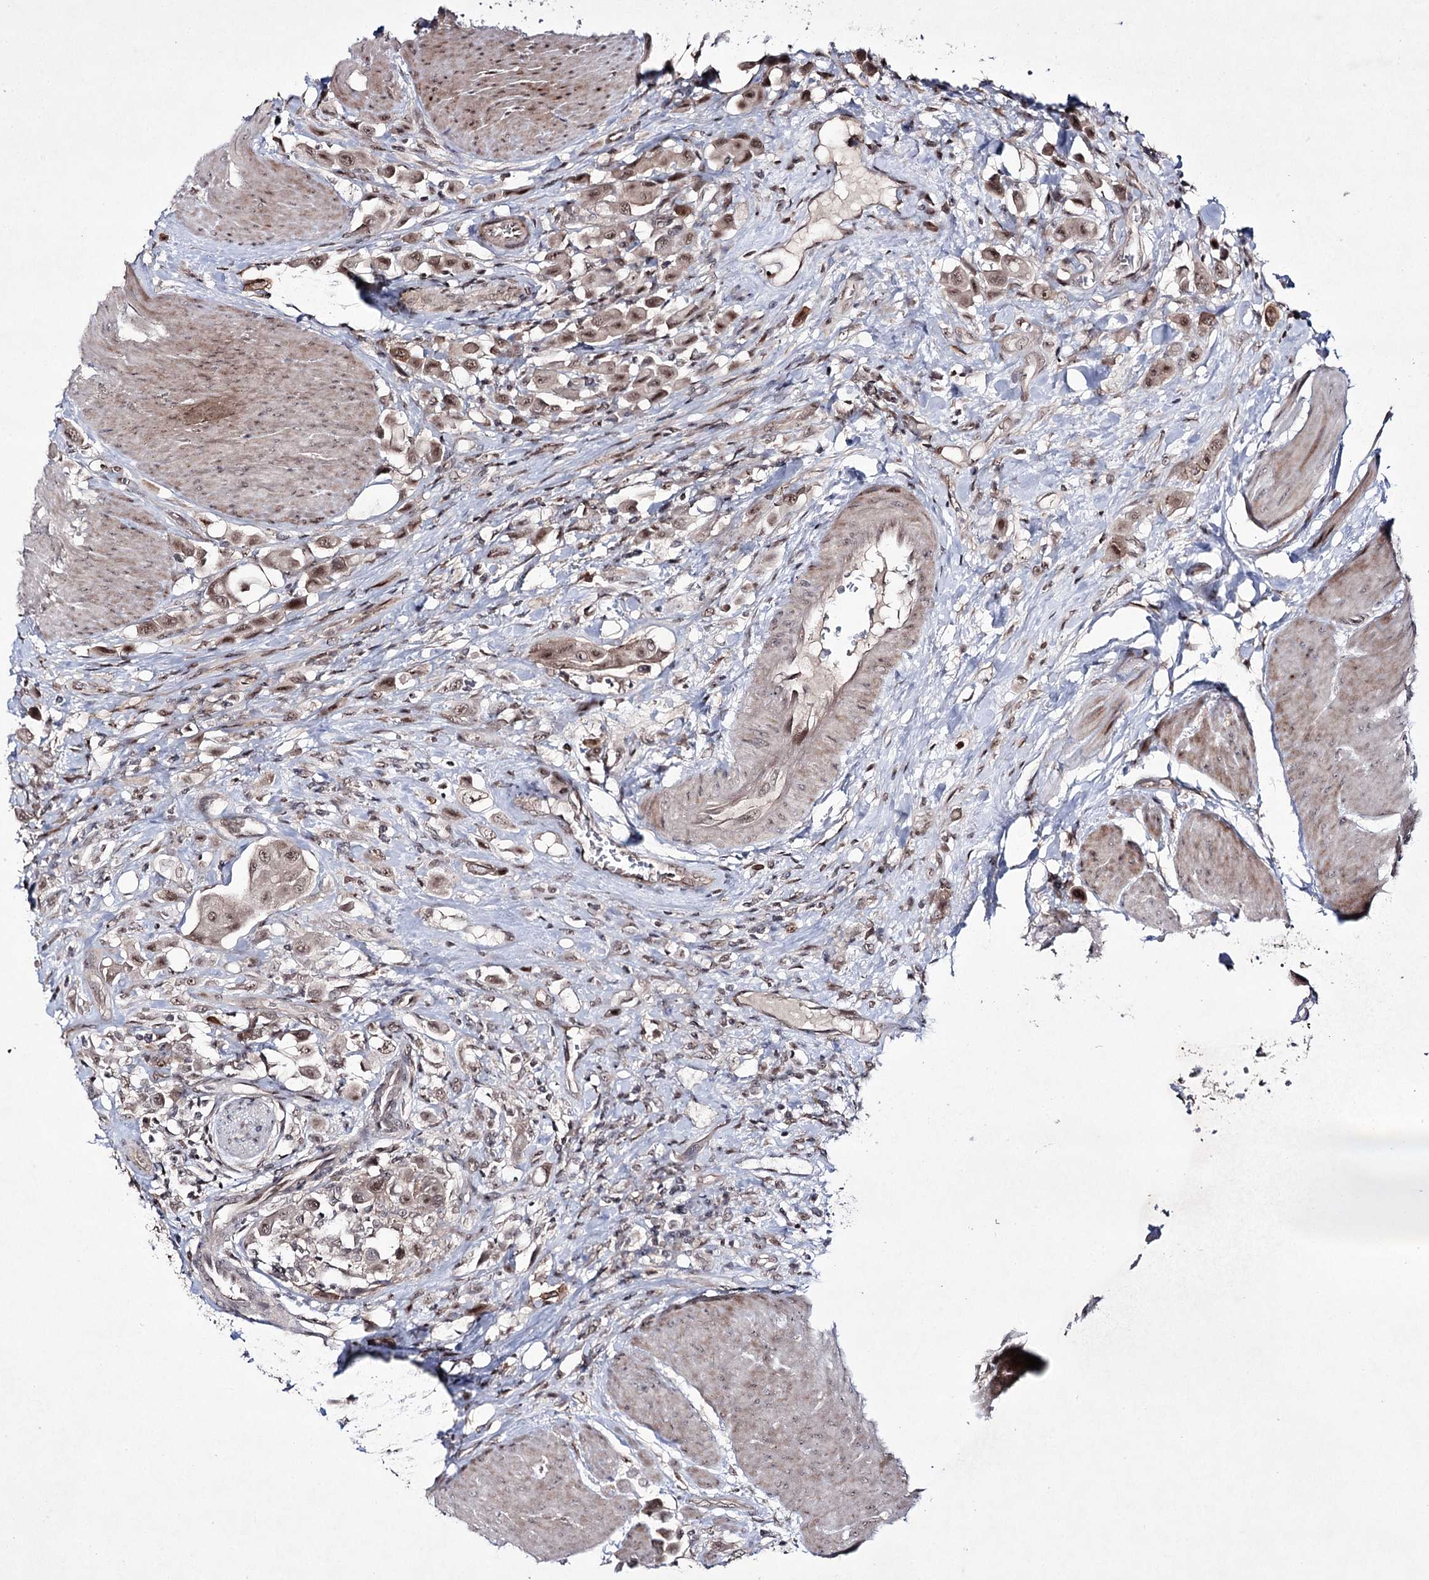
{"staining": {"intensity": "moderate", "quantity": ">75%", "location": "nuclear"}, "tissue": "urothelial cancer", "cell_type": "Tumor cells", "image_type": "cancer", "snomed": [{"axis": "morphology", "description": "Urothelial carcinoma, High grade"}, {"axis": "topography", "description": "Urinary bladder"}], "caption": "This is a histology image of IHC staining of urothelial cancer, which shows moderate expression in the nuclear of tumor cells.", "gene": "HOXC11", "patient": {"sex": "male", "age": 50}}